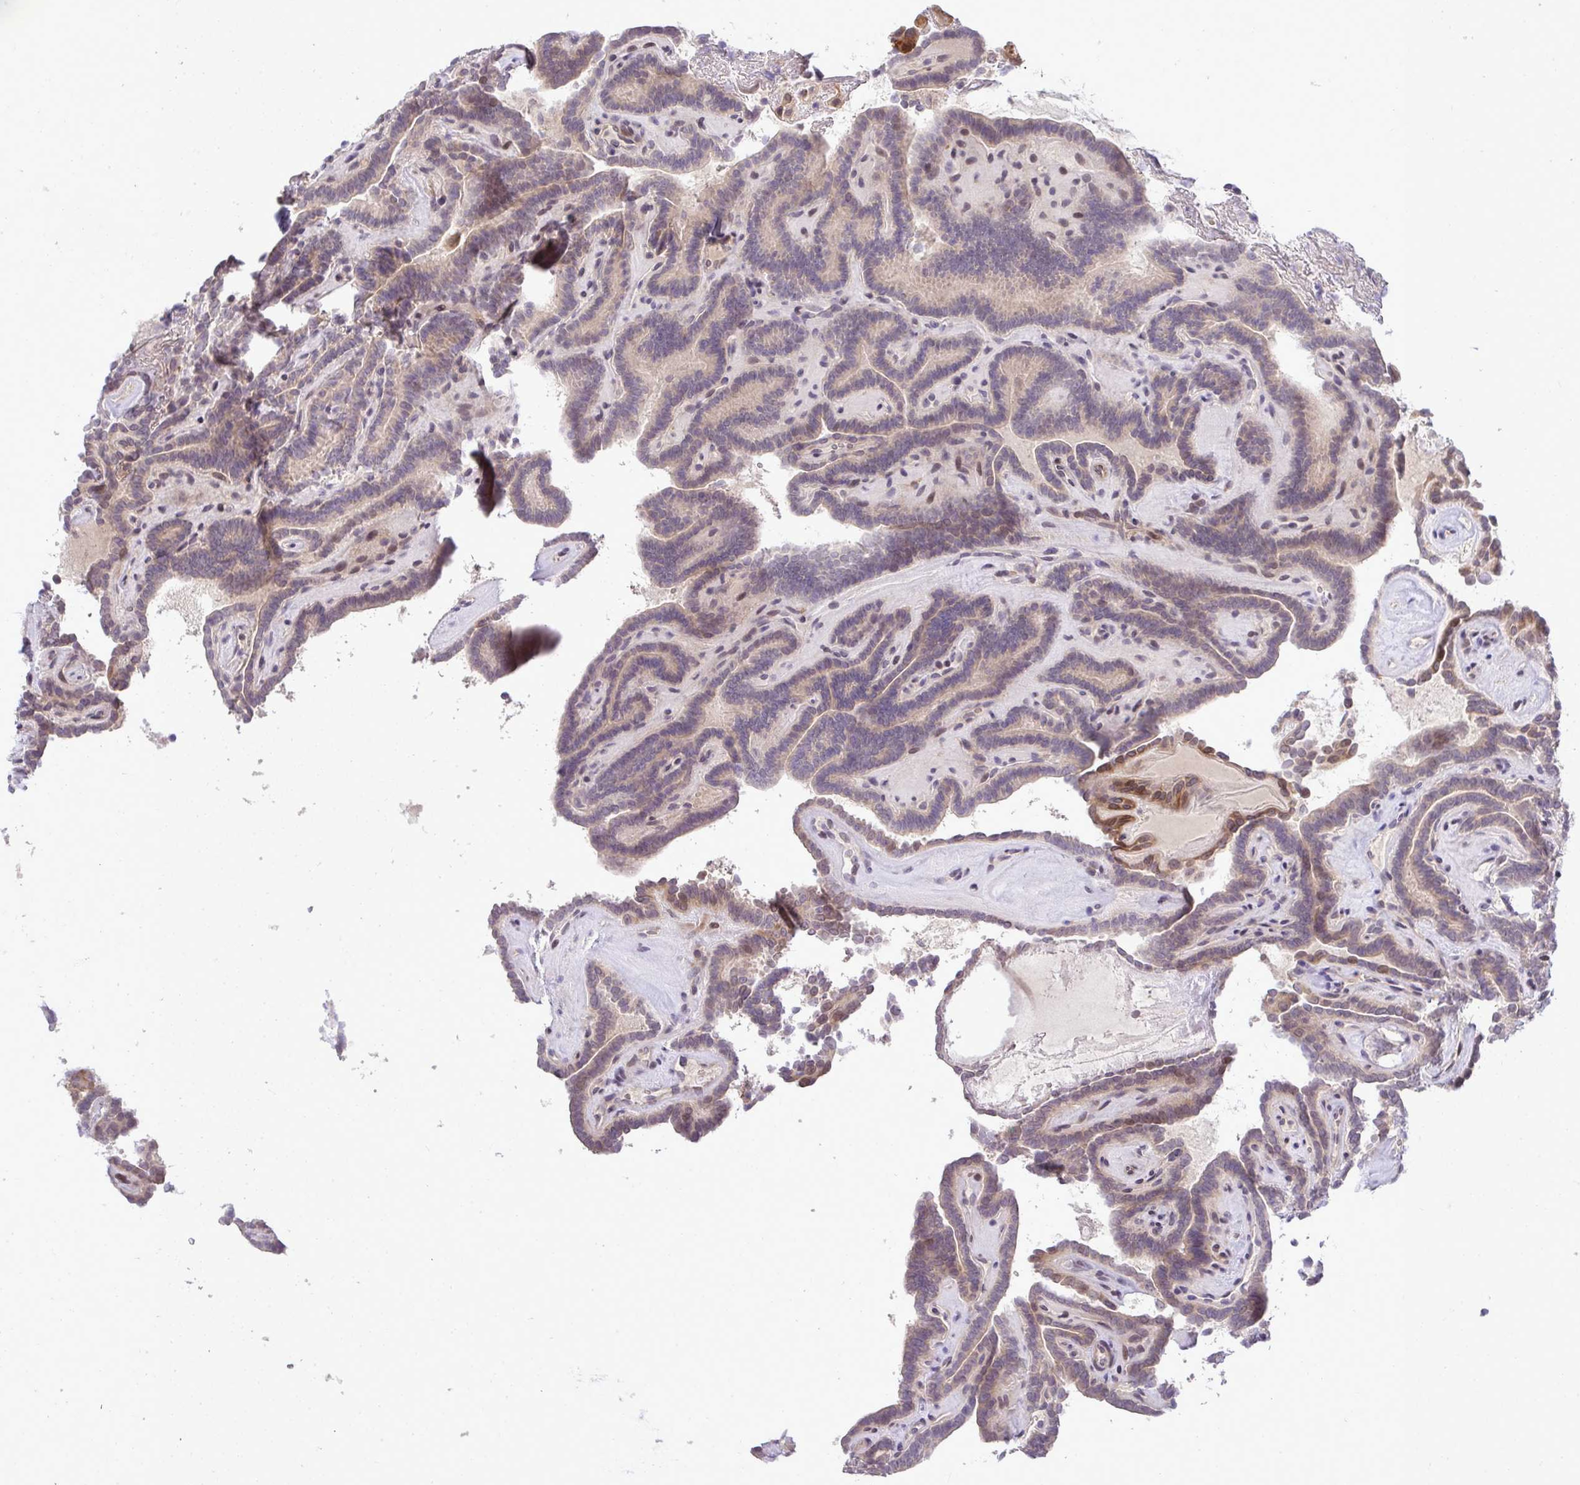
{"staining": {"intensity": "weak", "quantity": "<25%", "location": "cytoplasmic/membranous"}, "tissue": "thyroid cancer", "cell_type": "Tumor cells", "image_type": "cancer", "snomed": [{"axis": "morphology", "description": "Papillary adenocarcinoma, NOS"}, {"axis": "topography", "description": "Thyroid gland"}], "caption": "This is an IHC photomicrograph of thyroid papillary adenocarcinoma. There is no positivity in tumor cells.", "gene": "SLC9A6", "patient": {"sex": "female", "age": 21}}